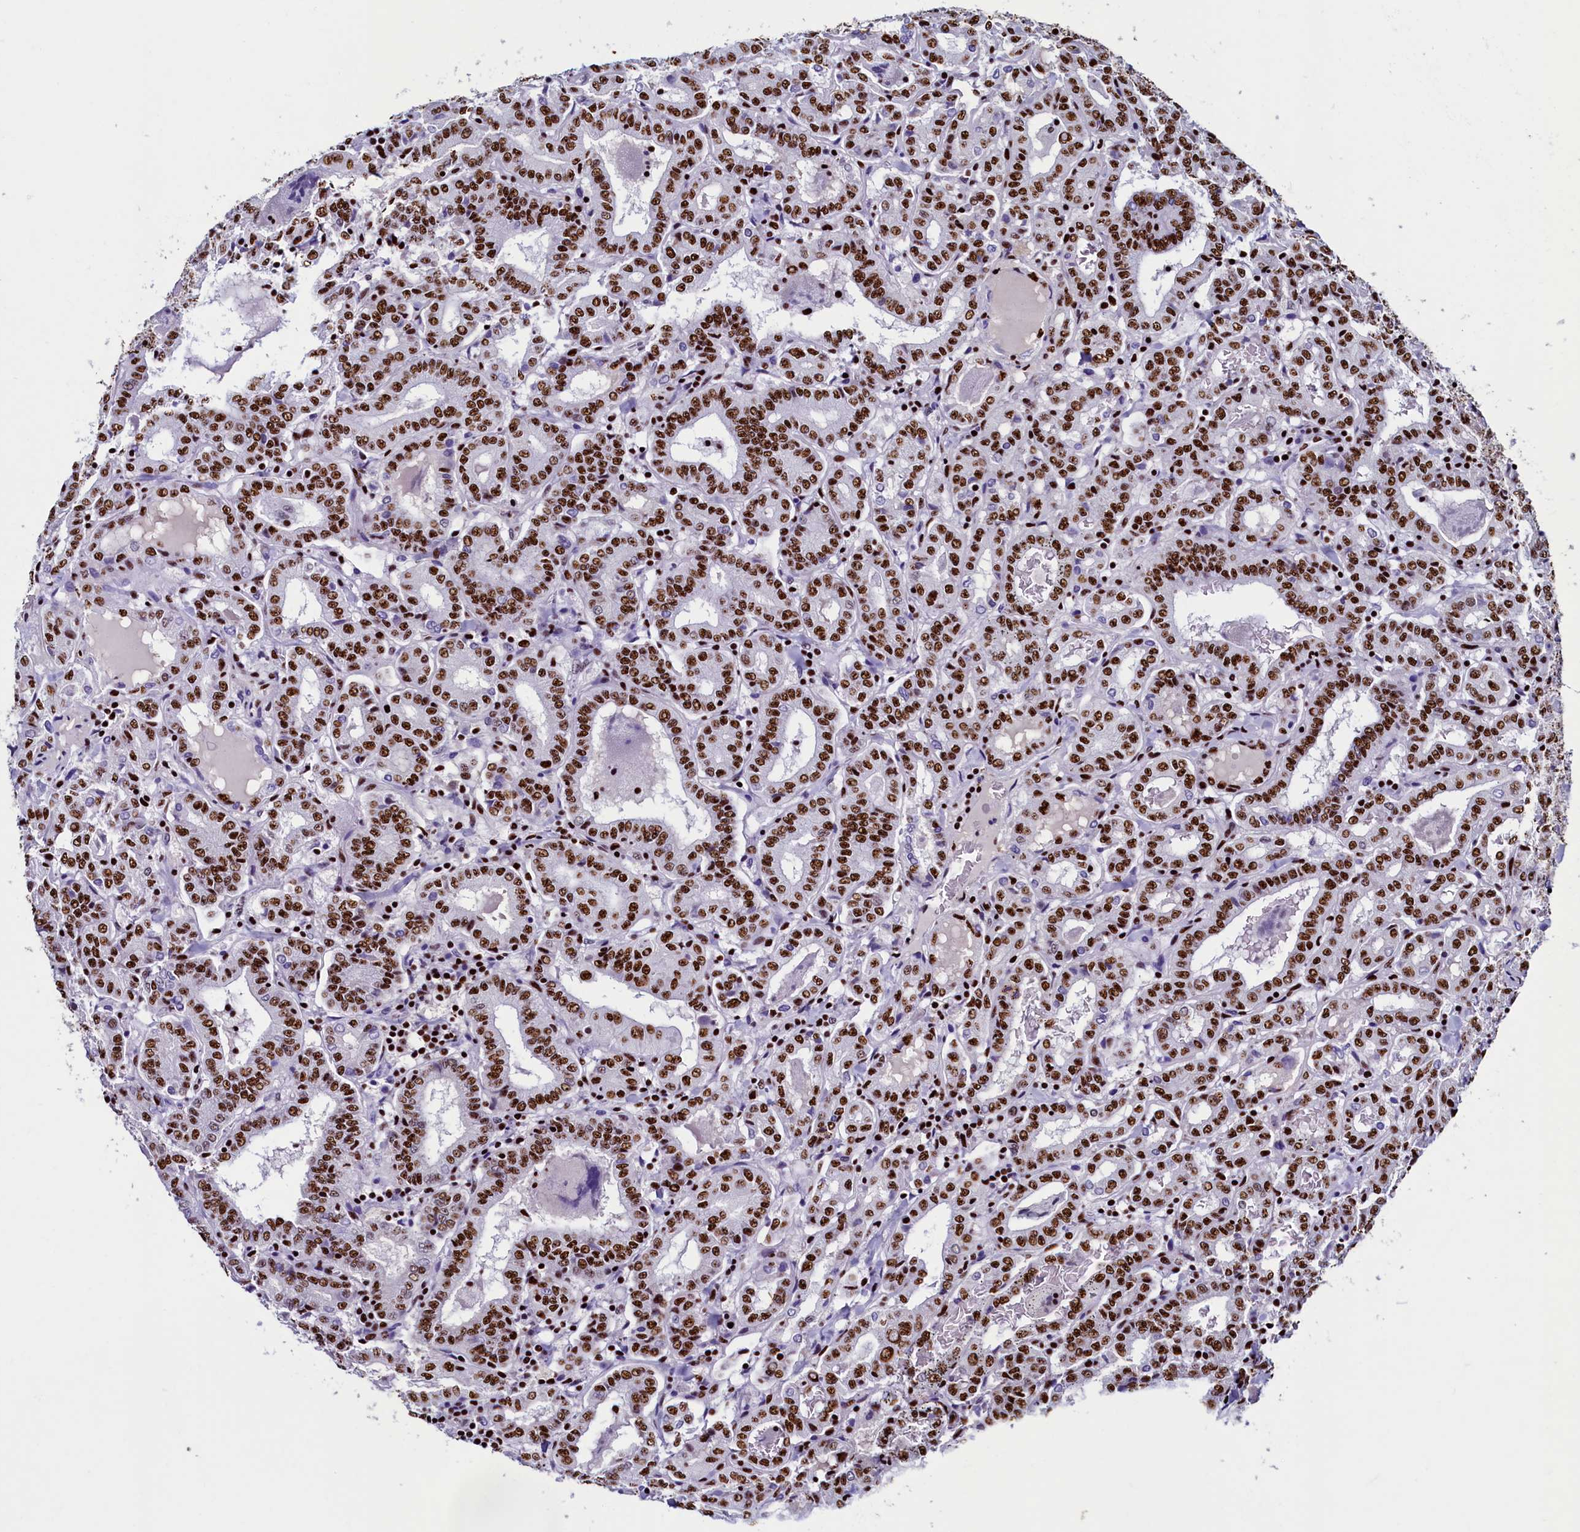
{"staining": {"intensity": "strong", "quantity": ">75%", "location": "nuclear"}, "tissue": "thyroid cancer", "cell_type": "Tumor cells", "image_type": "cancer", "snomed": [{"axis": "morphology", "description": "Papillary adenocarcinoma, NOS"}, {"axis": "topography", "description": "Thyroid gland"}], "caption": "Protein analysis of thyroid cancer tissue demonstrates strong nuclear staining in about >75% of tumor cells.", "gene": "SRRM2", "patient": {"sex": "female", "age": 72}}